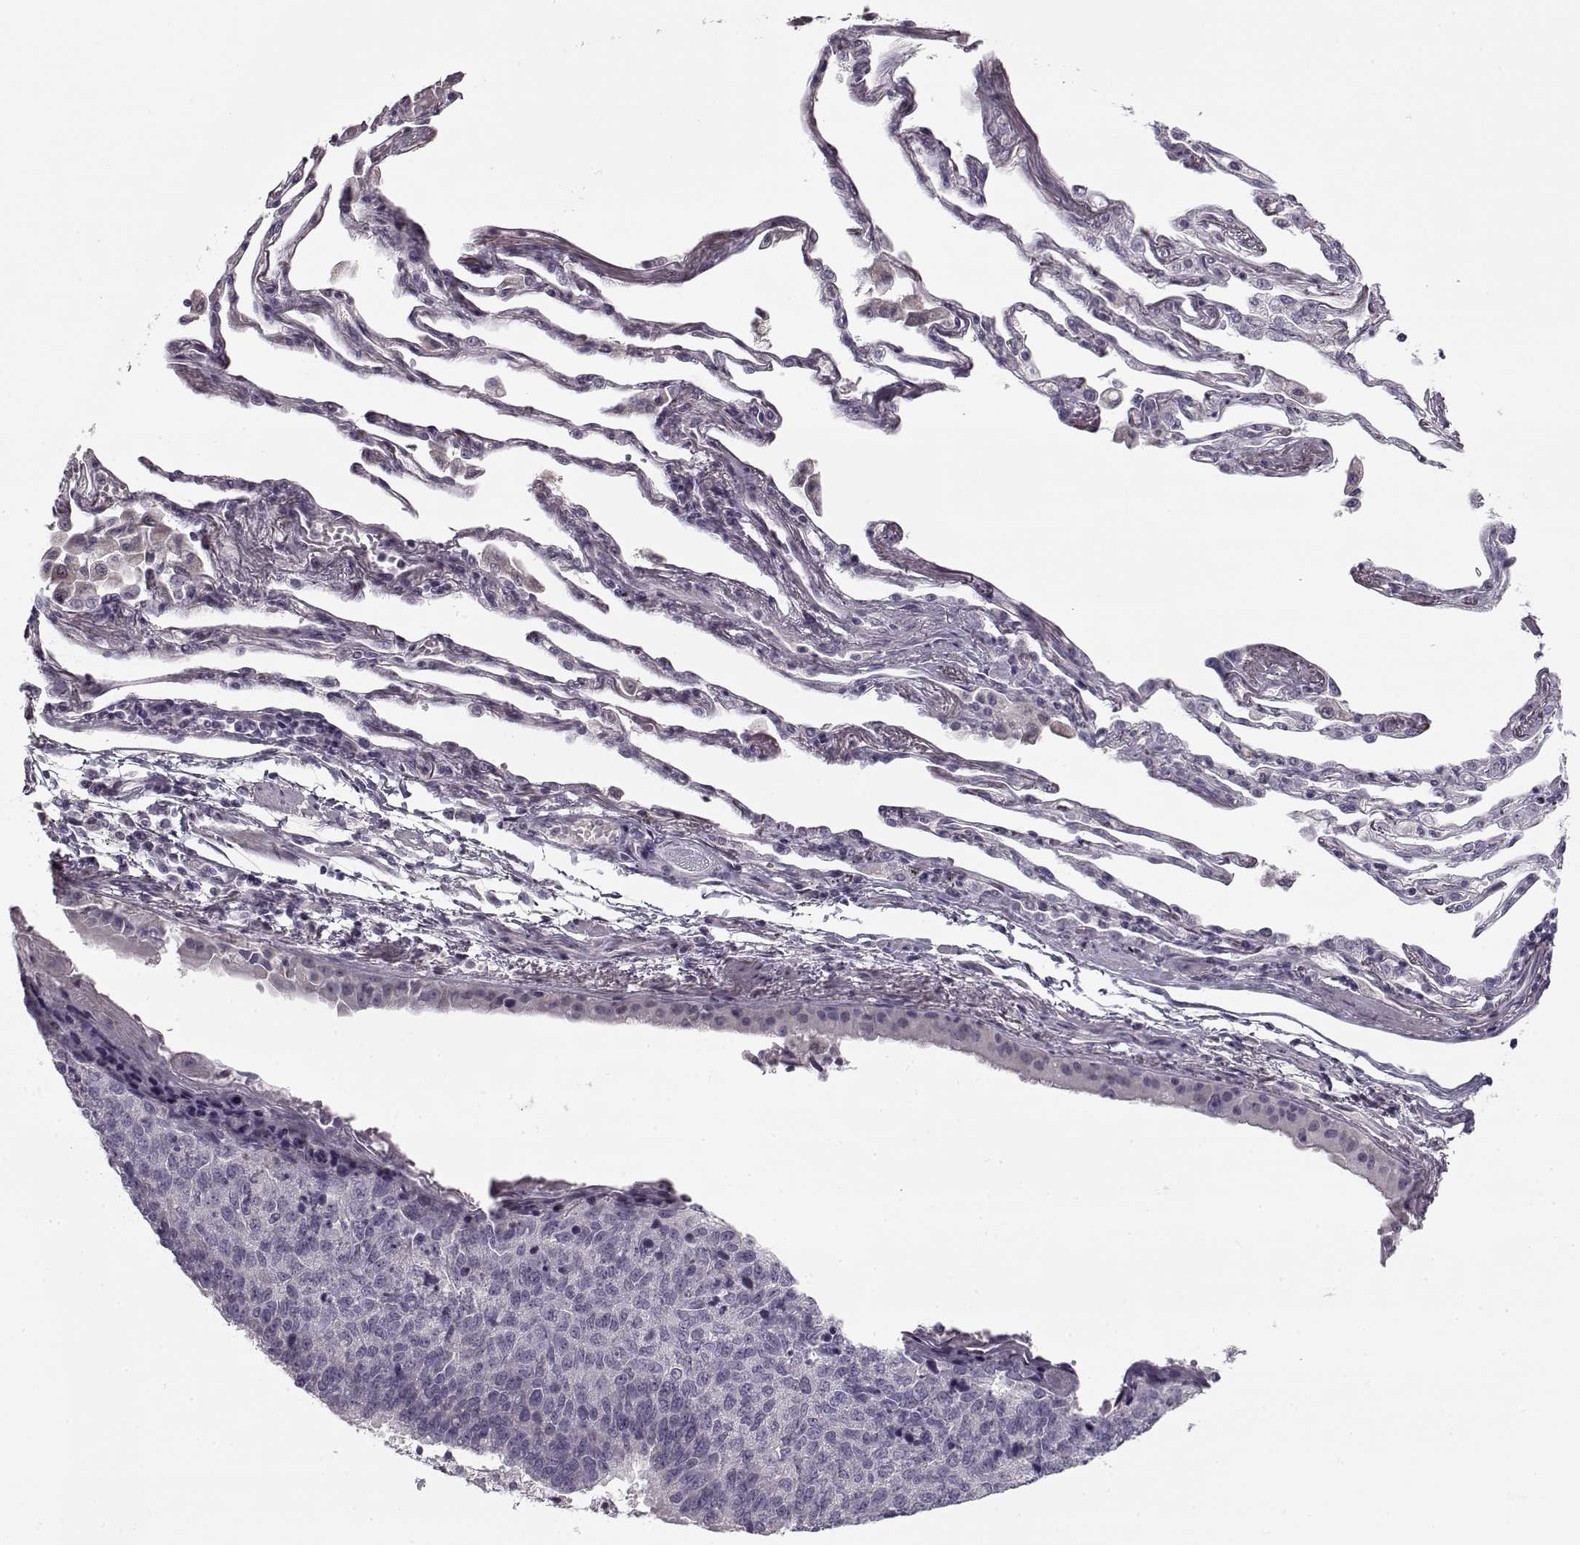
{"staining": {"intensity": "negative", "quantity": "none", "location": "none"}, "tissue": "lung cancer", "cell_type": "Tumor cells", "image_type": "cancer", "snomed": [{"axis": "morphology", "description": "Squamous cell carcinoma, NOS"}, {"axis": "topography", "description": "Lung"}], "caption": "The histopathology image exhibits no significant staining in tumor cells of lung cancer.", "gene": "PNMT", "patient": {"sex": "male", "age": 73}}